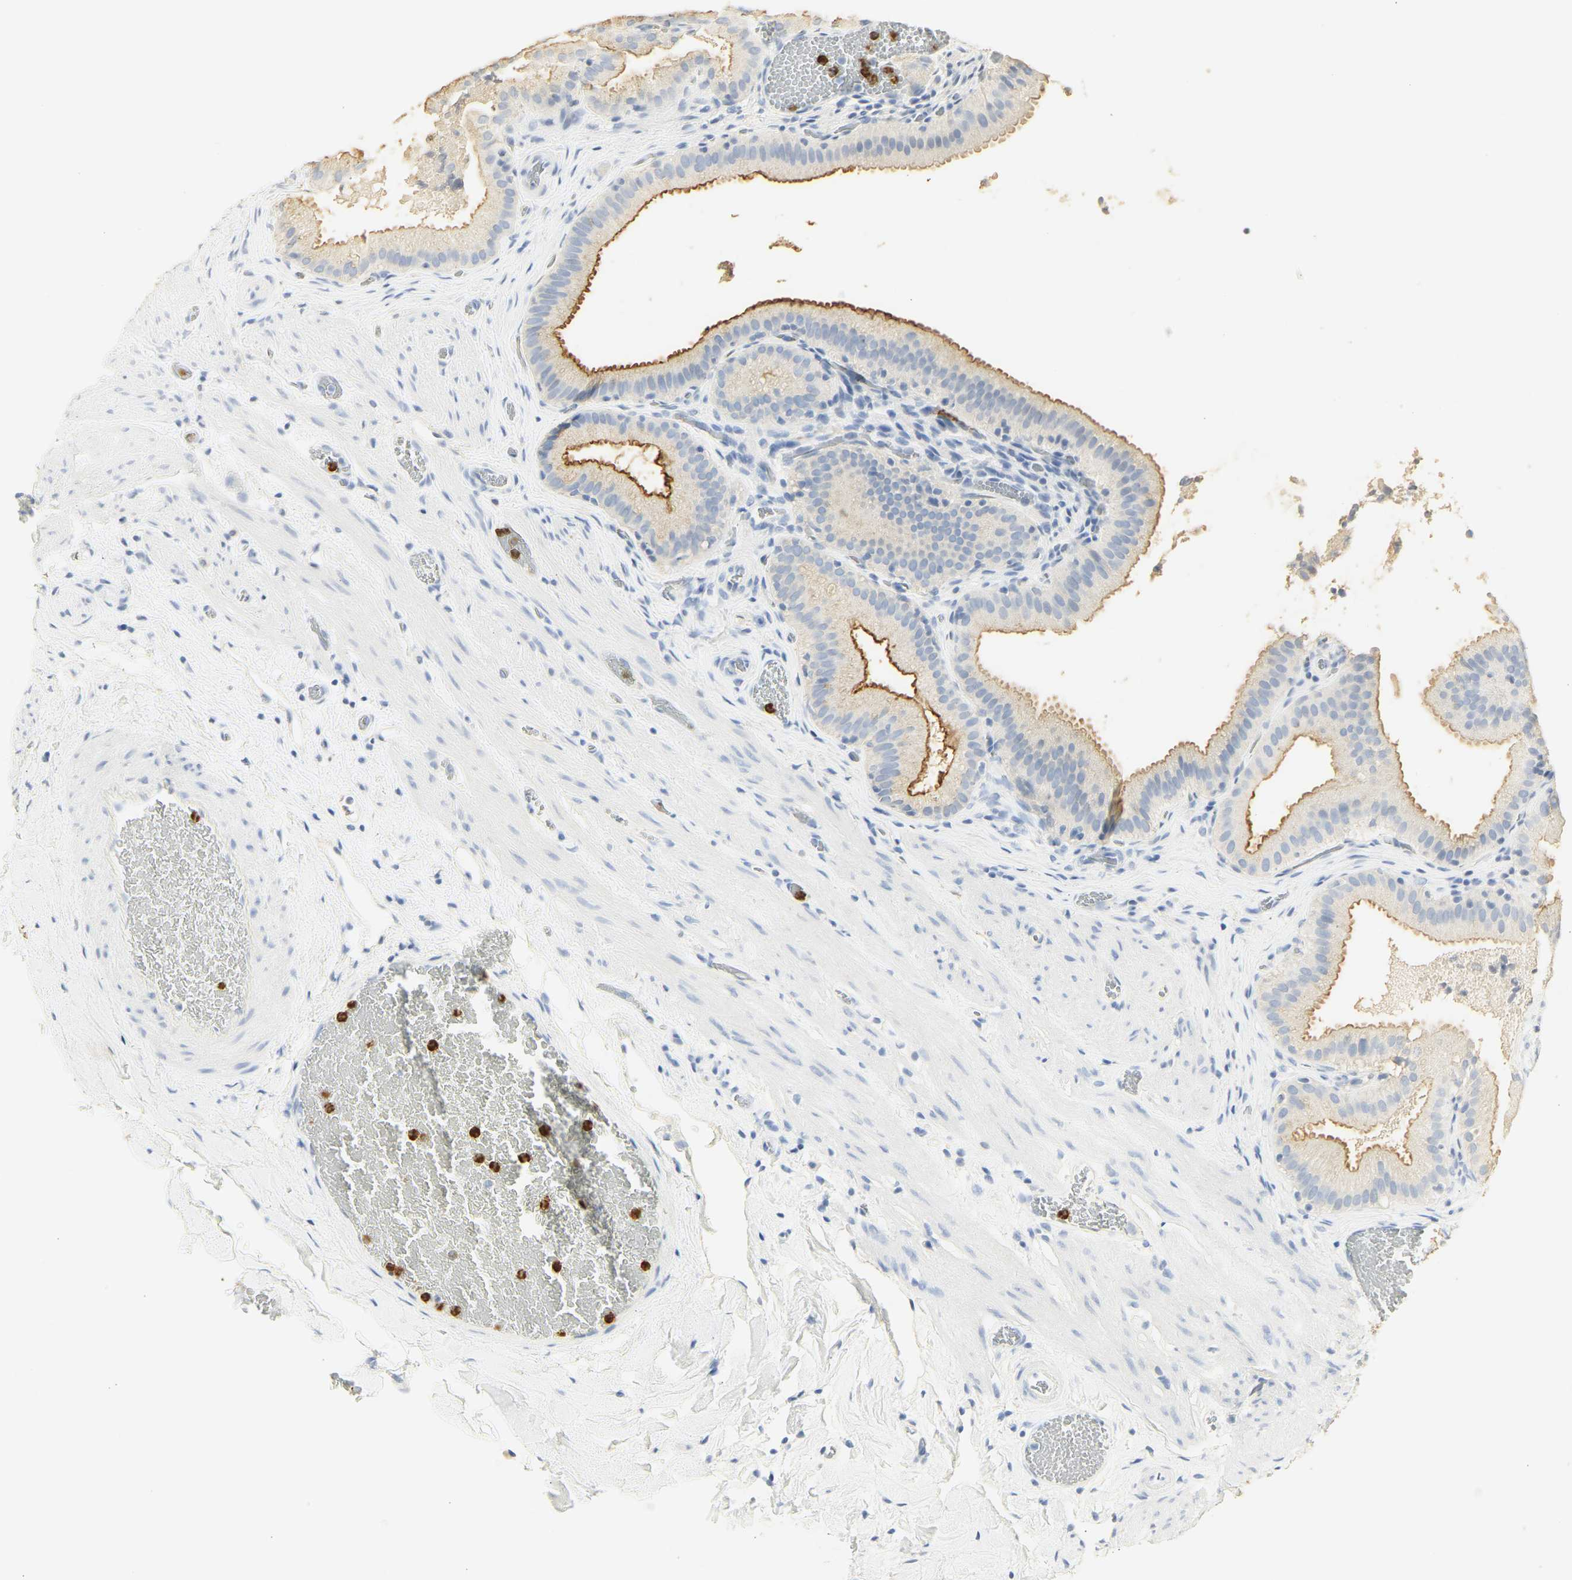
{"staining": {"intensity": "moderate", "quantity": ">75%", "location": "cytoplasmic/membranous"}, "tissue": "gallbladder", "cell_type": "Glandular cells", "image_type": "normal", "snomed": [{"axis": "morphology", "description": "Normal tissue, NOS"}, {"axis": "topography", "description": "Gallbladder"}], "caption": "IHC of normal gallbladder displays medium levels of moderate cytoplasmic/membranous staining in approximately >75% of glandular cells.", "gene": "CEACAM5", "patient": {"sex": "male", "age": 54}}